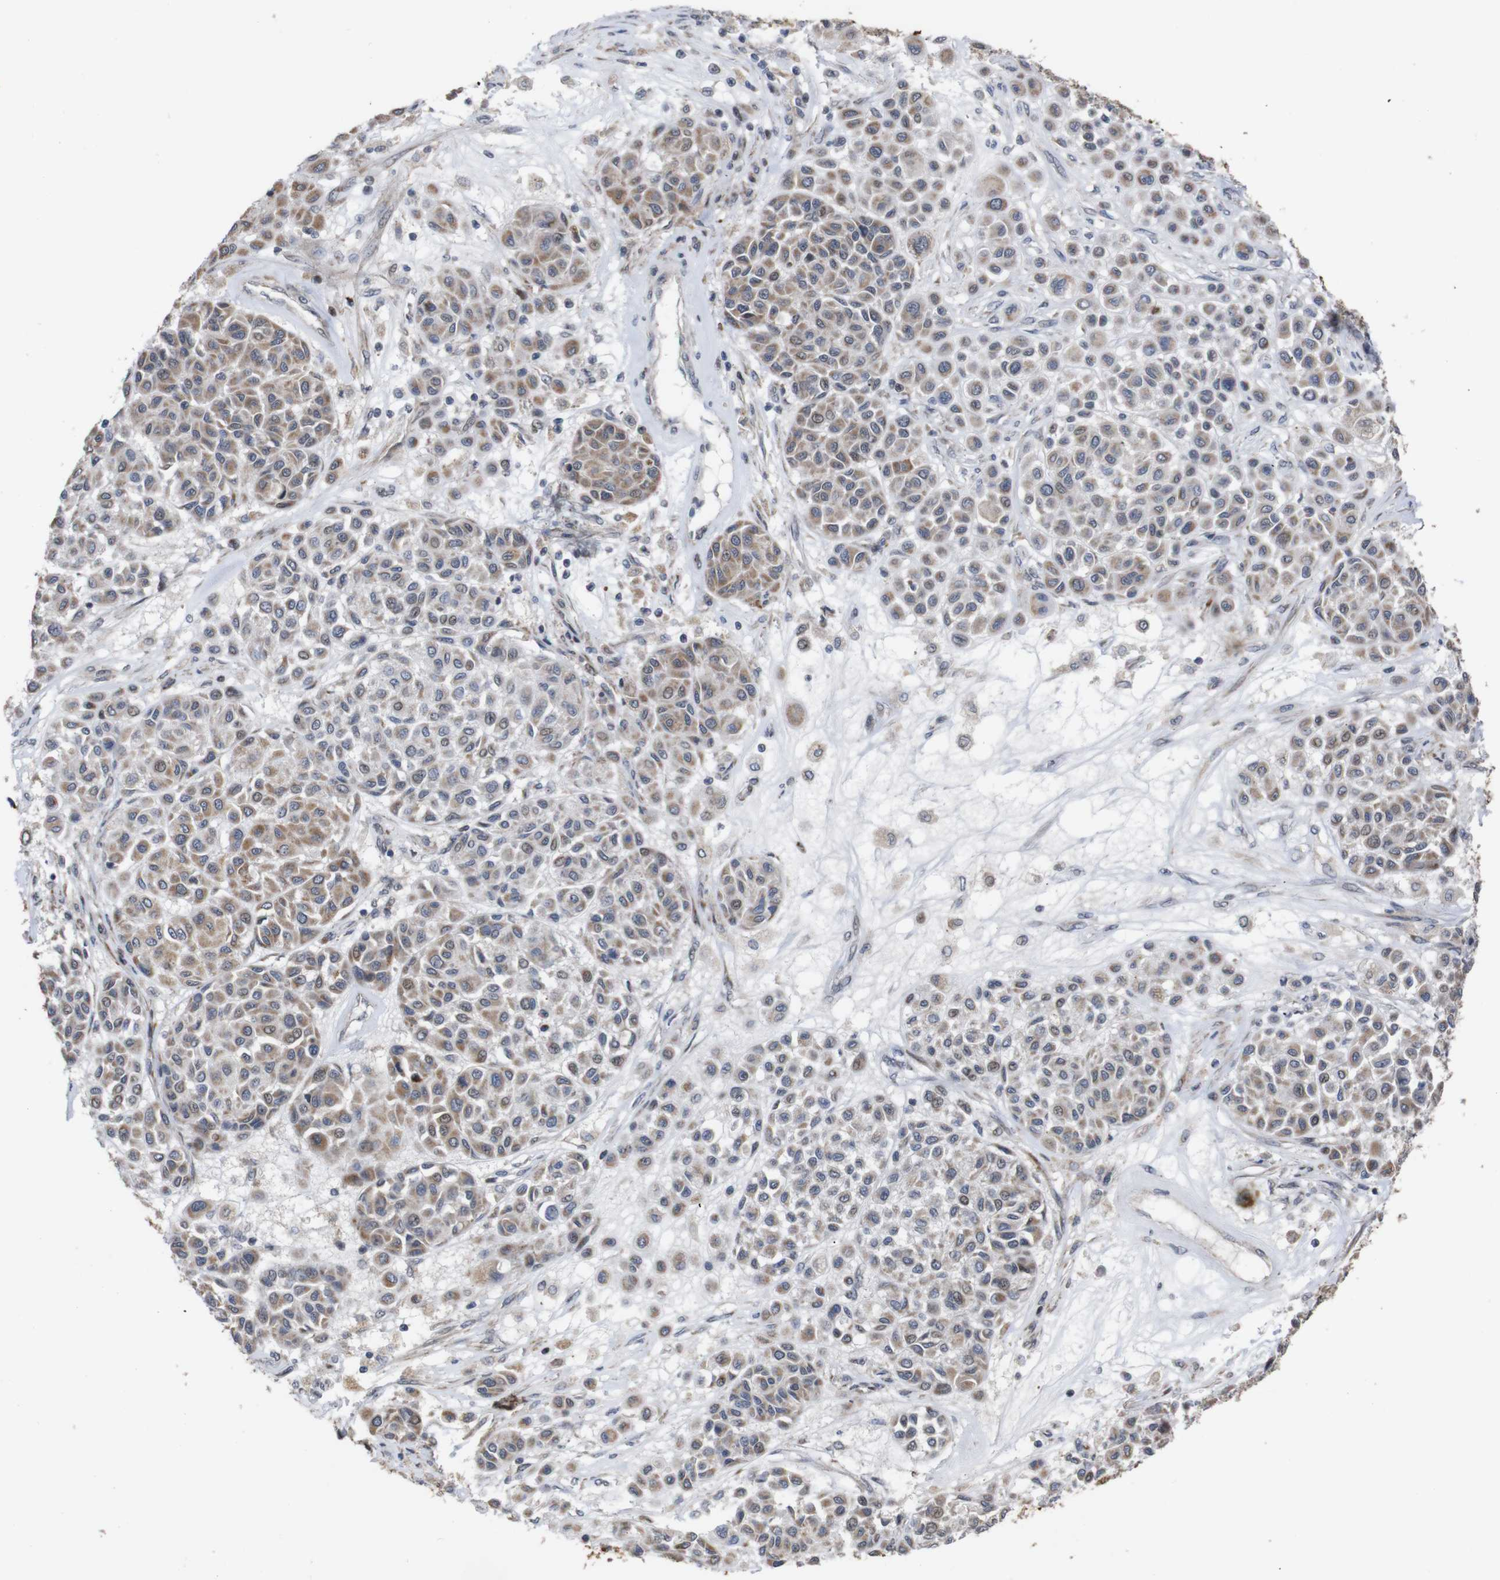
{"staining": {"intensity": "moderate", "quantity": ">75%", "location": "cytoplasmic/membranous,nuclear"}, "tissue": "melanoma", "cell_type": "Tumor cells", "image_type": "cancer", "snomed": [{"axis": "morphology", "description": "Malignant melanoma, Metastatic site"}, {"axis": "topography", "description": "Soft tissue"}], "caption": "Immunohistochemistry (IHC) of human malignant melanoma (metastatic site) displays medium levels of moderate cytoplasmic/membranous and nuclear positivity in about >75% of tumor cells.", "gene": "ATP7B", "patient": {"sex": "male", "age": 41}}